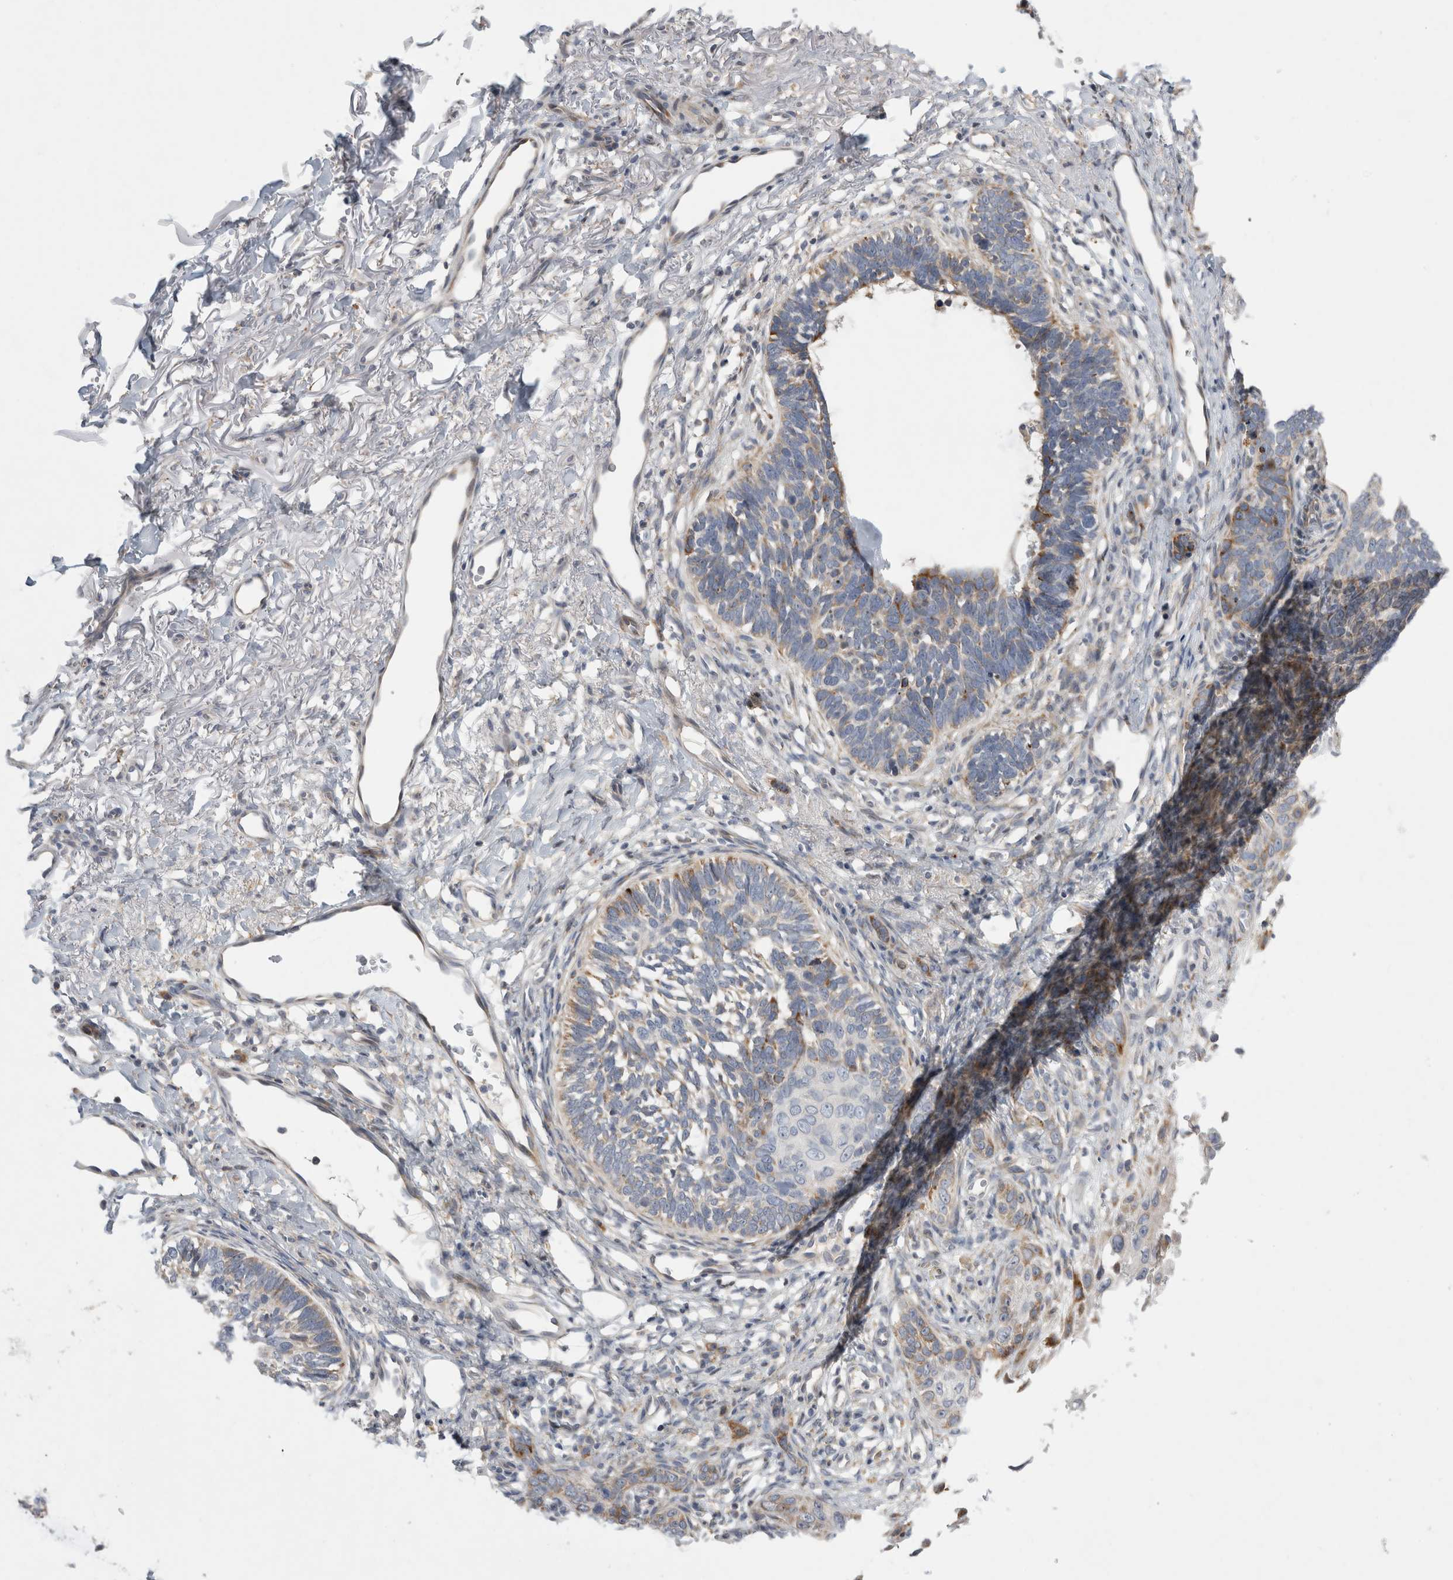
{"staining": {"intensity": "weak", "quantity": "<25%", "location": "cytoplasmic/membranous"}, "tissue": "skin cancer", "cell_type": "Tumor cells", "image_type": "cancer", "snomed": [{"axis": "morphology", "description": "Normal tissue, NOS"}, {"axis": "morphology", "description": "Basal cell carcinoma"}, {"axis": "topography", "description": "Skin"}], "caption": "IHC of skin cancer exhibits no positivity in tumor cells.", "gene": "TRMT9B", "patient": {"sex": "male", "age": 77}}